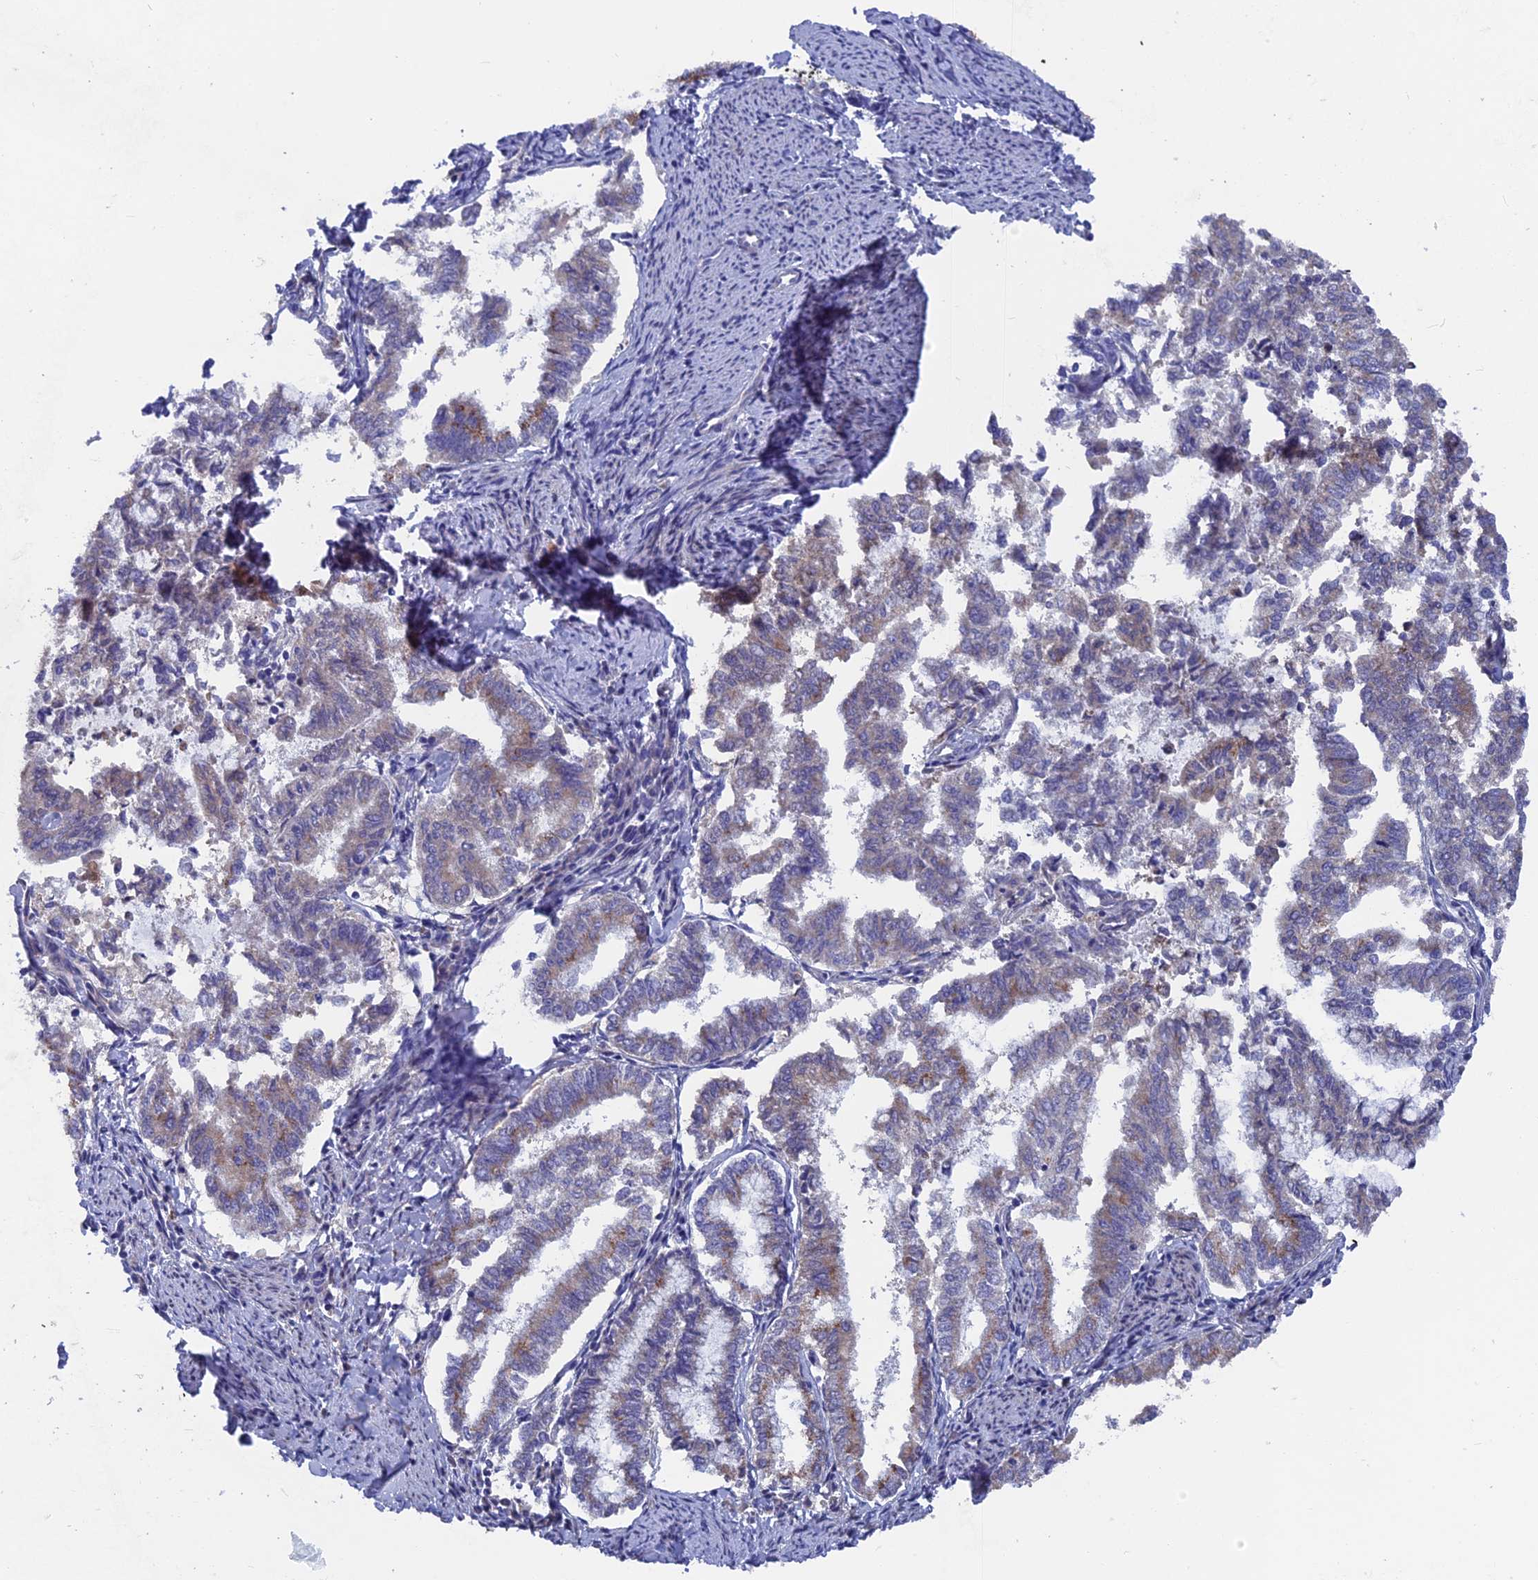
{"staining": {"intensity": "weak", "quantity": "<25%", "location": "cytoplasmic/membranous"}, "tissue": "endometrial cancer", "cell_type": "Tumor cells", "image_type": "cancer", "snomed": [{"axis": "morphology", "description": "Adenocarcinoma, NOS"}, {"axis": "topography", "description": "Endometrium"}], "caption": "Immunohistochemical staining of human endometrial cancer (adenocarcinoma) exhibits no significant staining in tumor cells. (DAB (3,3'-diaminobenzidine) IHC visualized using brightfield microscopy, high magnification).", "gene": "AK4", "patient": {"sex": "female", "age": 79}}